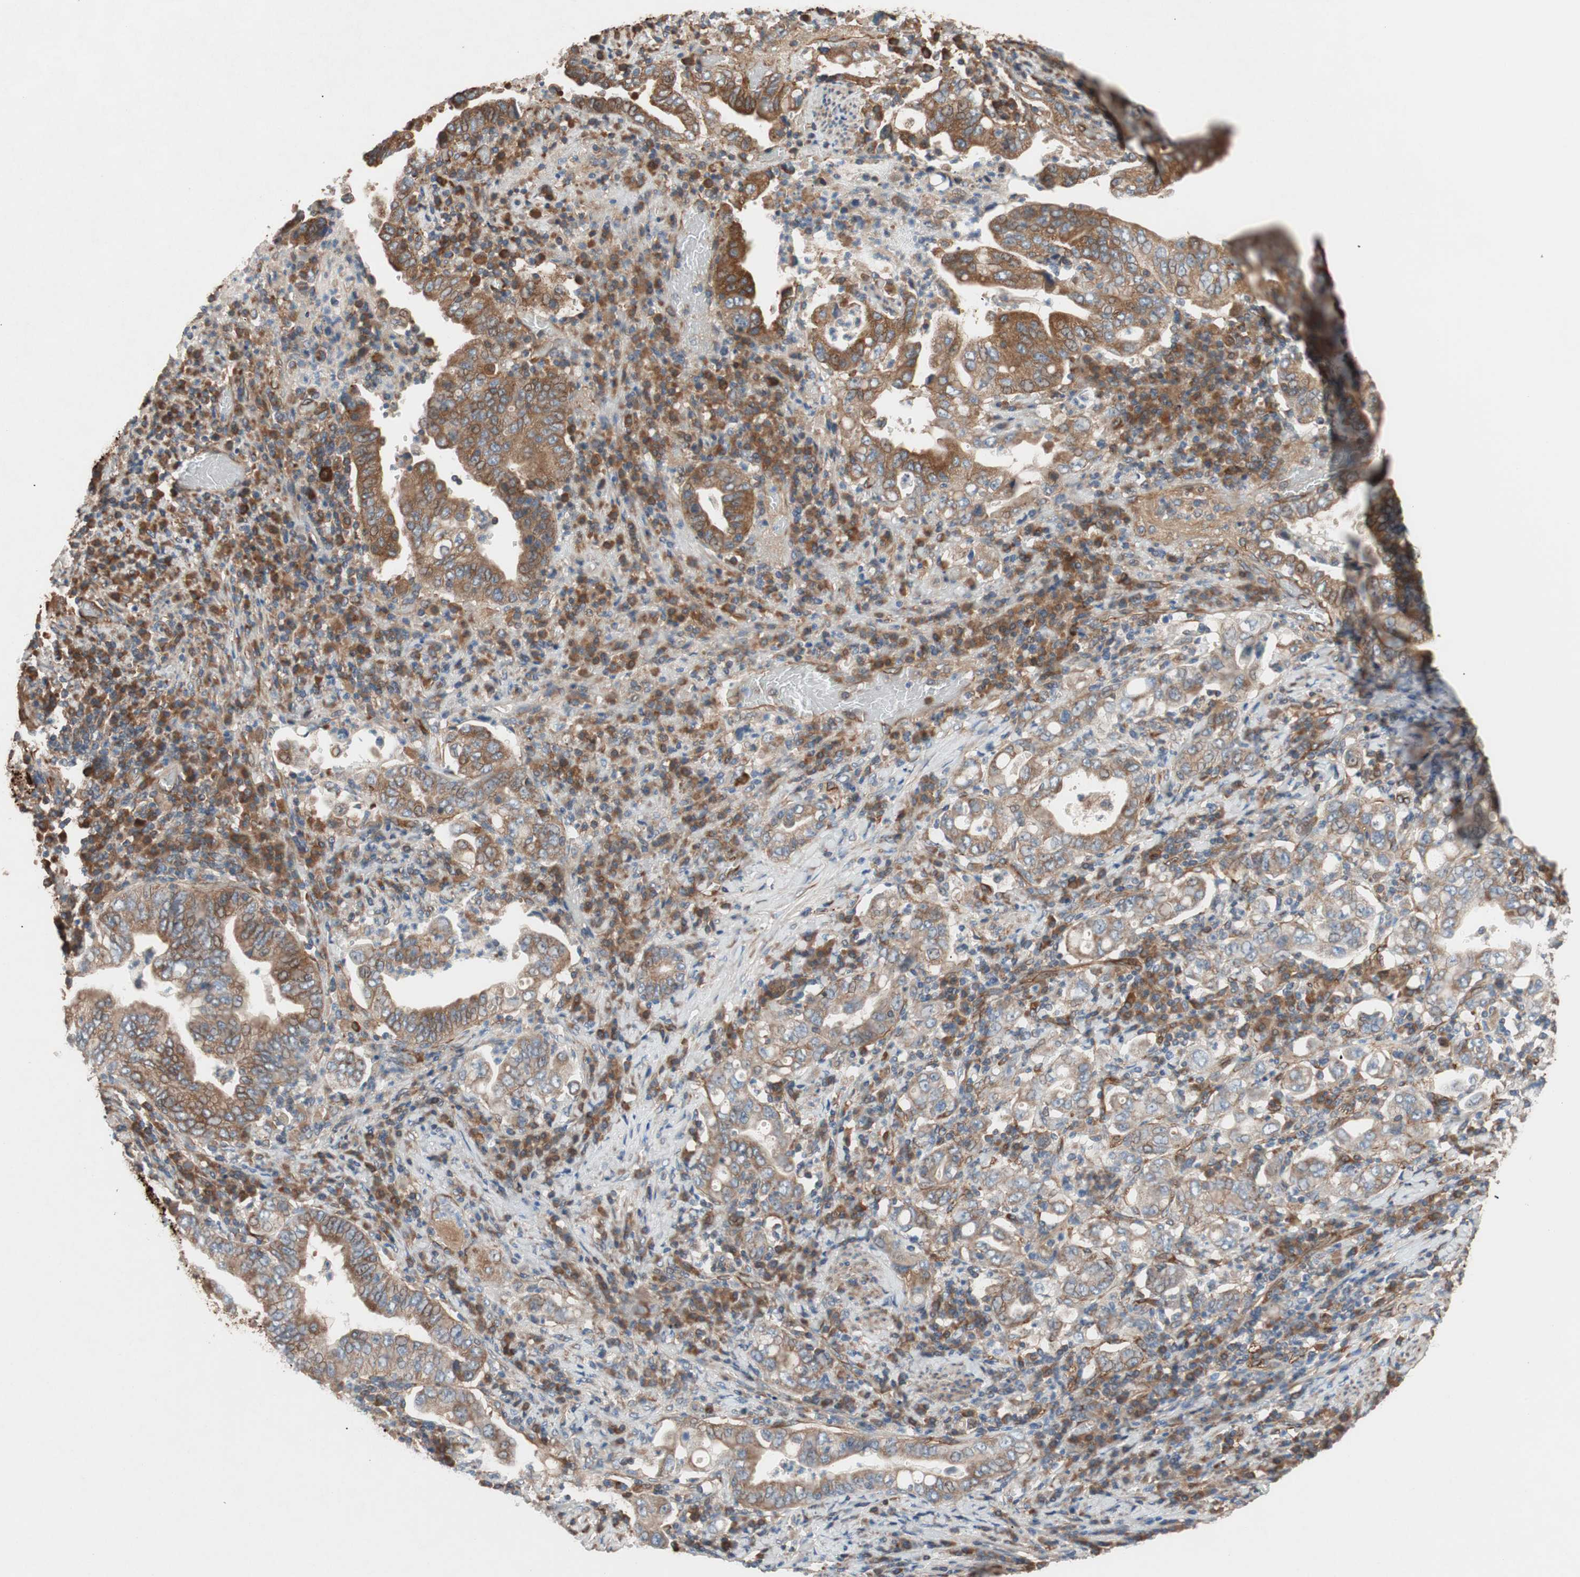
{"staining": {"intensity": "moderate", "quantity": ">75%", "location": "cytoplasmic/membranous"}, "tissue": "stomach cancer", "cell_type": "Tumor cells", "image_type": "cancer", "snomed": [{"axis": "morphology", "description": "Normal tissue, NOS"}, {"axis": "morphology", "description": "Adenocarcinoma, NOS"}, {"axis": "topography", "description": "Esophagus"}, {"axis": "topography", "description": "Stomach, upper"}, {"axis": "topography", "description": "Peripheral nerve tissue"}], "caption": "A high-resolution histopathology image shows IHC staining of adenocarcinoma (stomach), which exhibits moderate cytoplasmic/membranous staining in approximately >75% of tumor cells. The staining was performed using DAB, with brown indicating positive protein expression. Nuclei are stained blue with hematoxylin.", "gene": "GPSM2", "patient": {"sex": "male", "age": 62}}